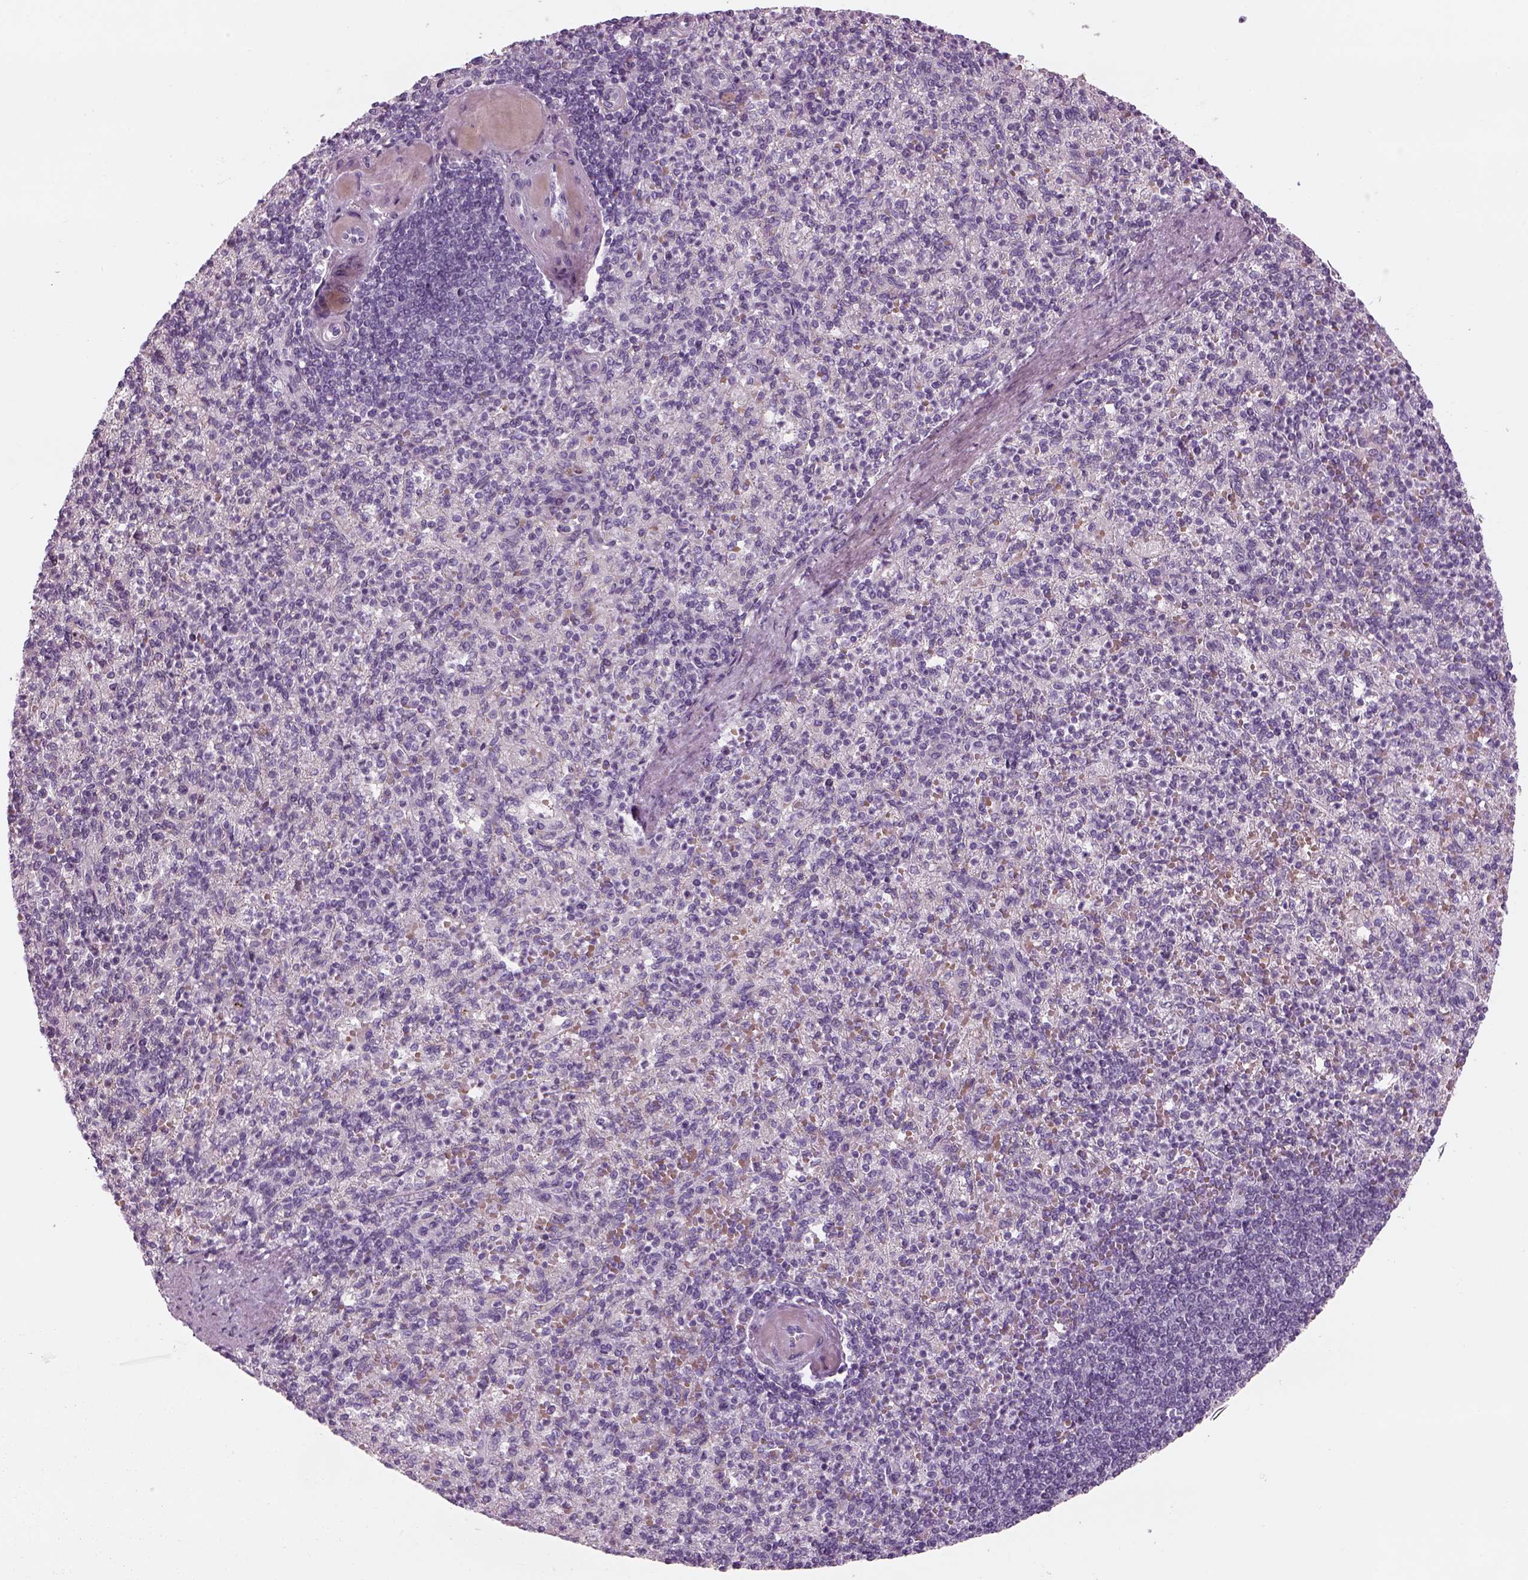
{"staining": {"intensity": "negative", "quantity": "none", "location": "none"}, "tissue": "spleen", "cell_type": "Cells in red pulp", "image_type": "normal", "snomed": [{"axis": "morphology", "description": "Normal tissue, NOS"}, {"axis": "topography", "description": "Spleen"}], "caption": "Protein analysis of normal spleen reveals no significant staining in cells in red pulp. (DAB (3,3'-diaminobenzidine) IHC with hematoxylin counter stain).", "gene": "PABPC1L2A", "patient": {"sex": "female", "age": 74}}